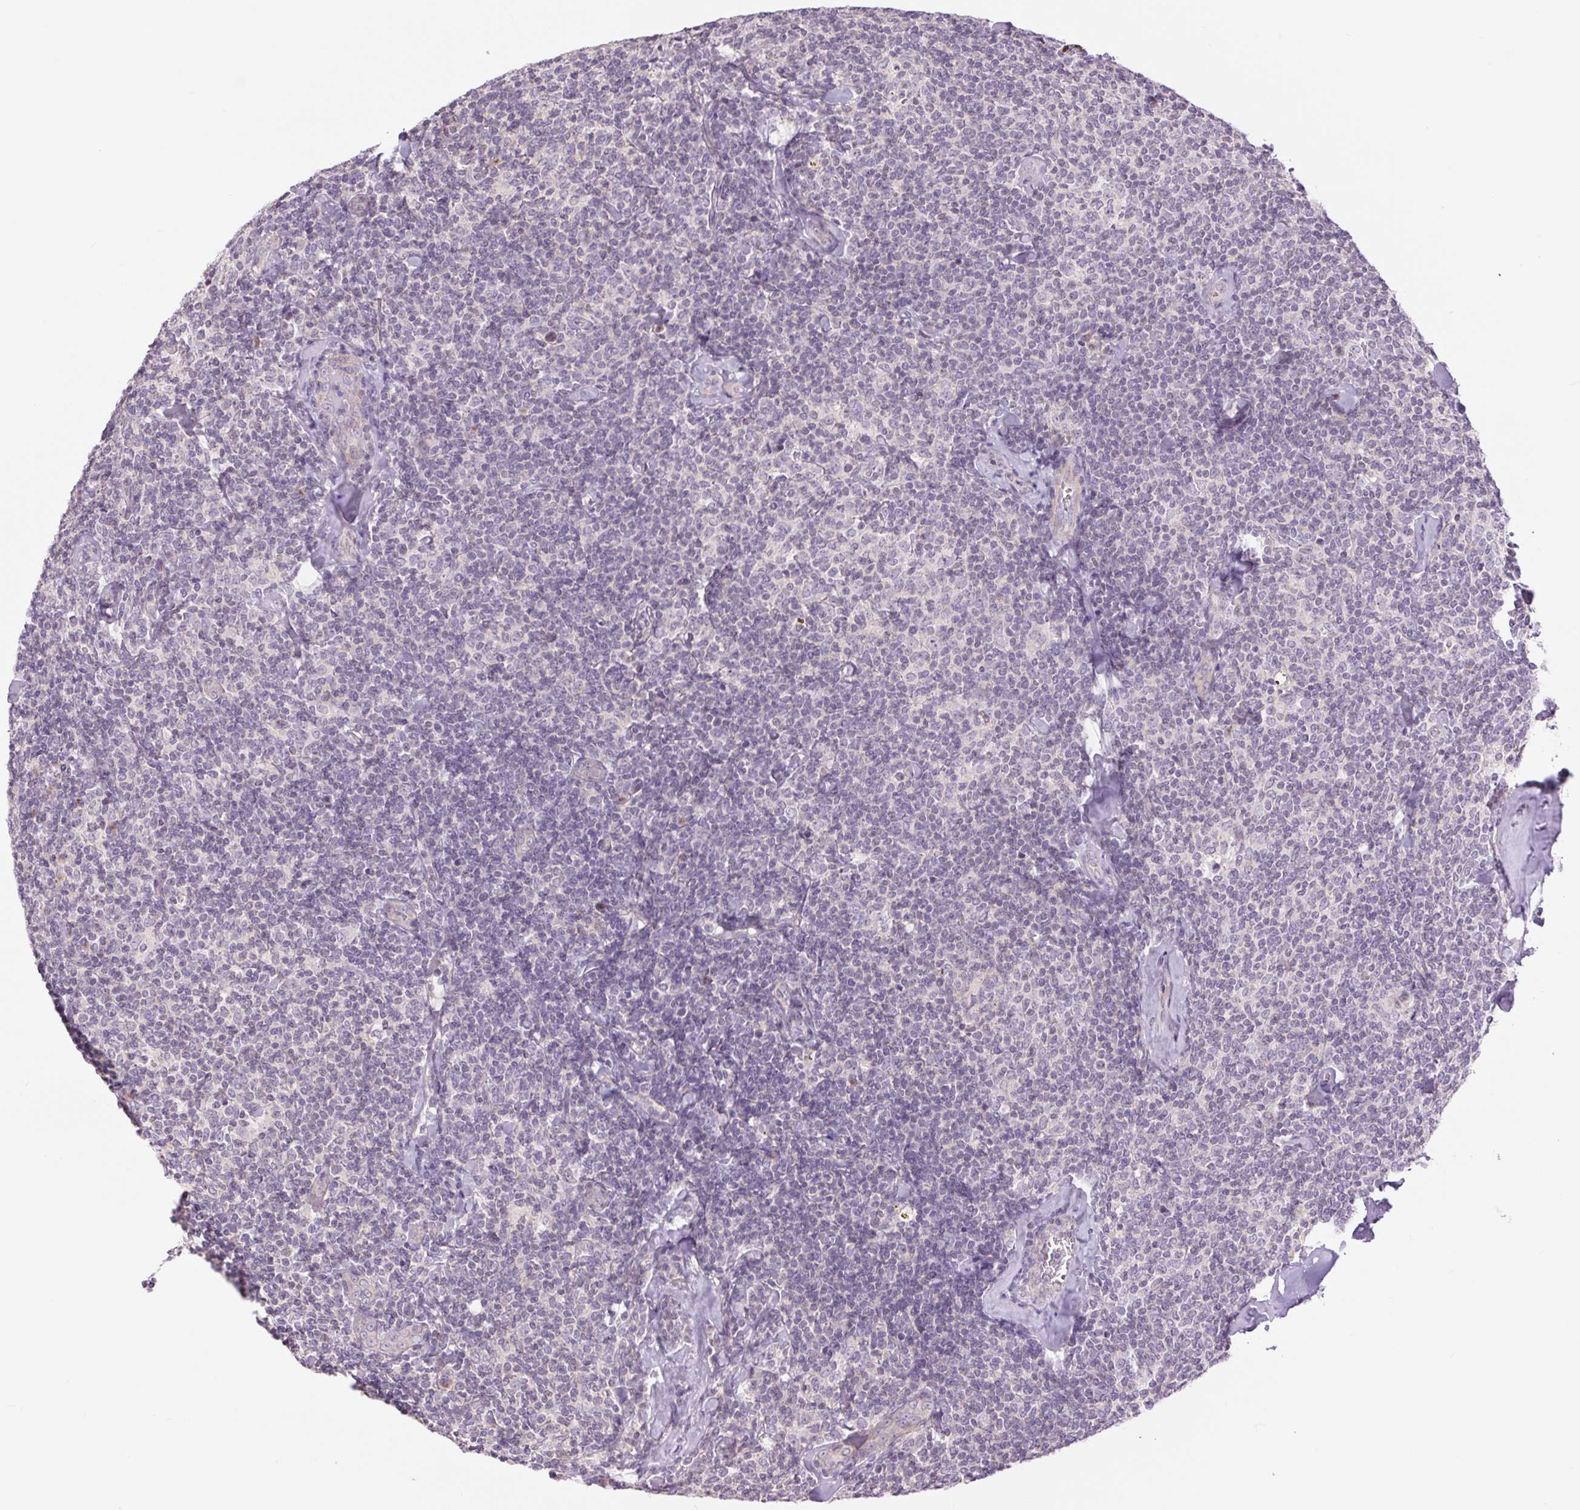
{"staining": {"intensity": "negative", "quantity": "none", "location": "none"}, "tissue": "lymphoma", "cell_type": "Tumor cells", "image_type": "cancer", "snomed": [{"axis": "morphology", "description": "Malignant lymphoma, non-Hodgkin's type, Low grade"}, {"axis": "topography", "description": "Lymph node"}], "caption": "High power microscopy micrograph of an immunohistochemistry (IHC) histopathology image of malignant lymphoma, non-Hodgkin's type (low-grade), revealing no significant staining in tumor cells. (Stains: DAB IHC with hematoxylin counter stain, Microscopy: brightfield microscopy at high magnification).", "gene": "CTNNA3", "patient": {"sex": "female", "age": 56}}